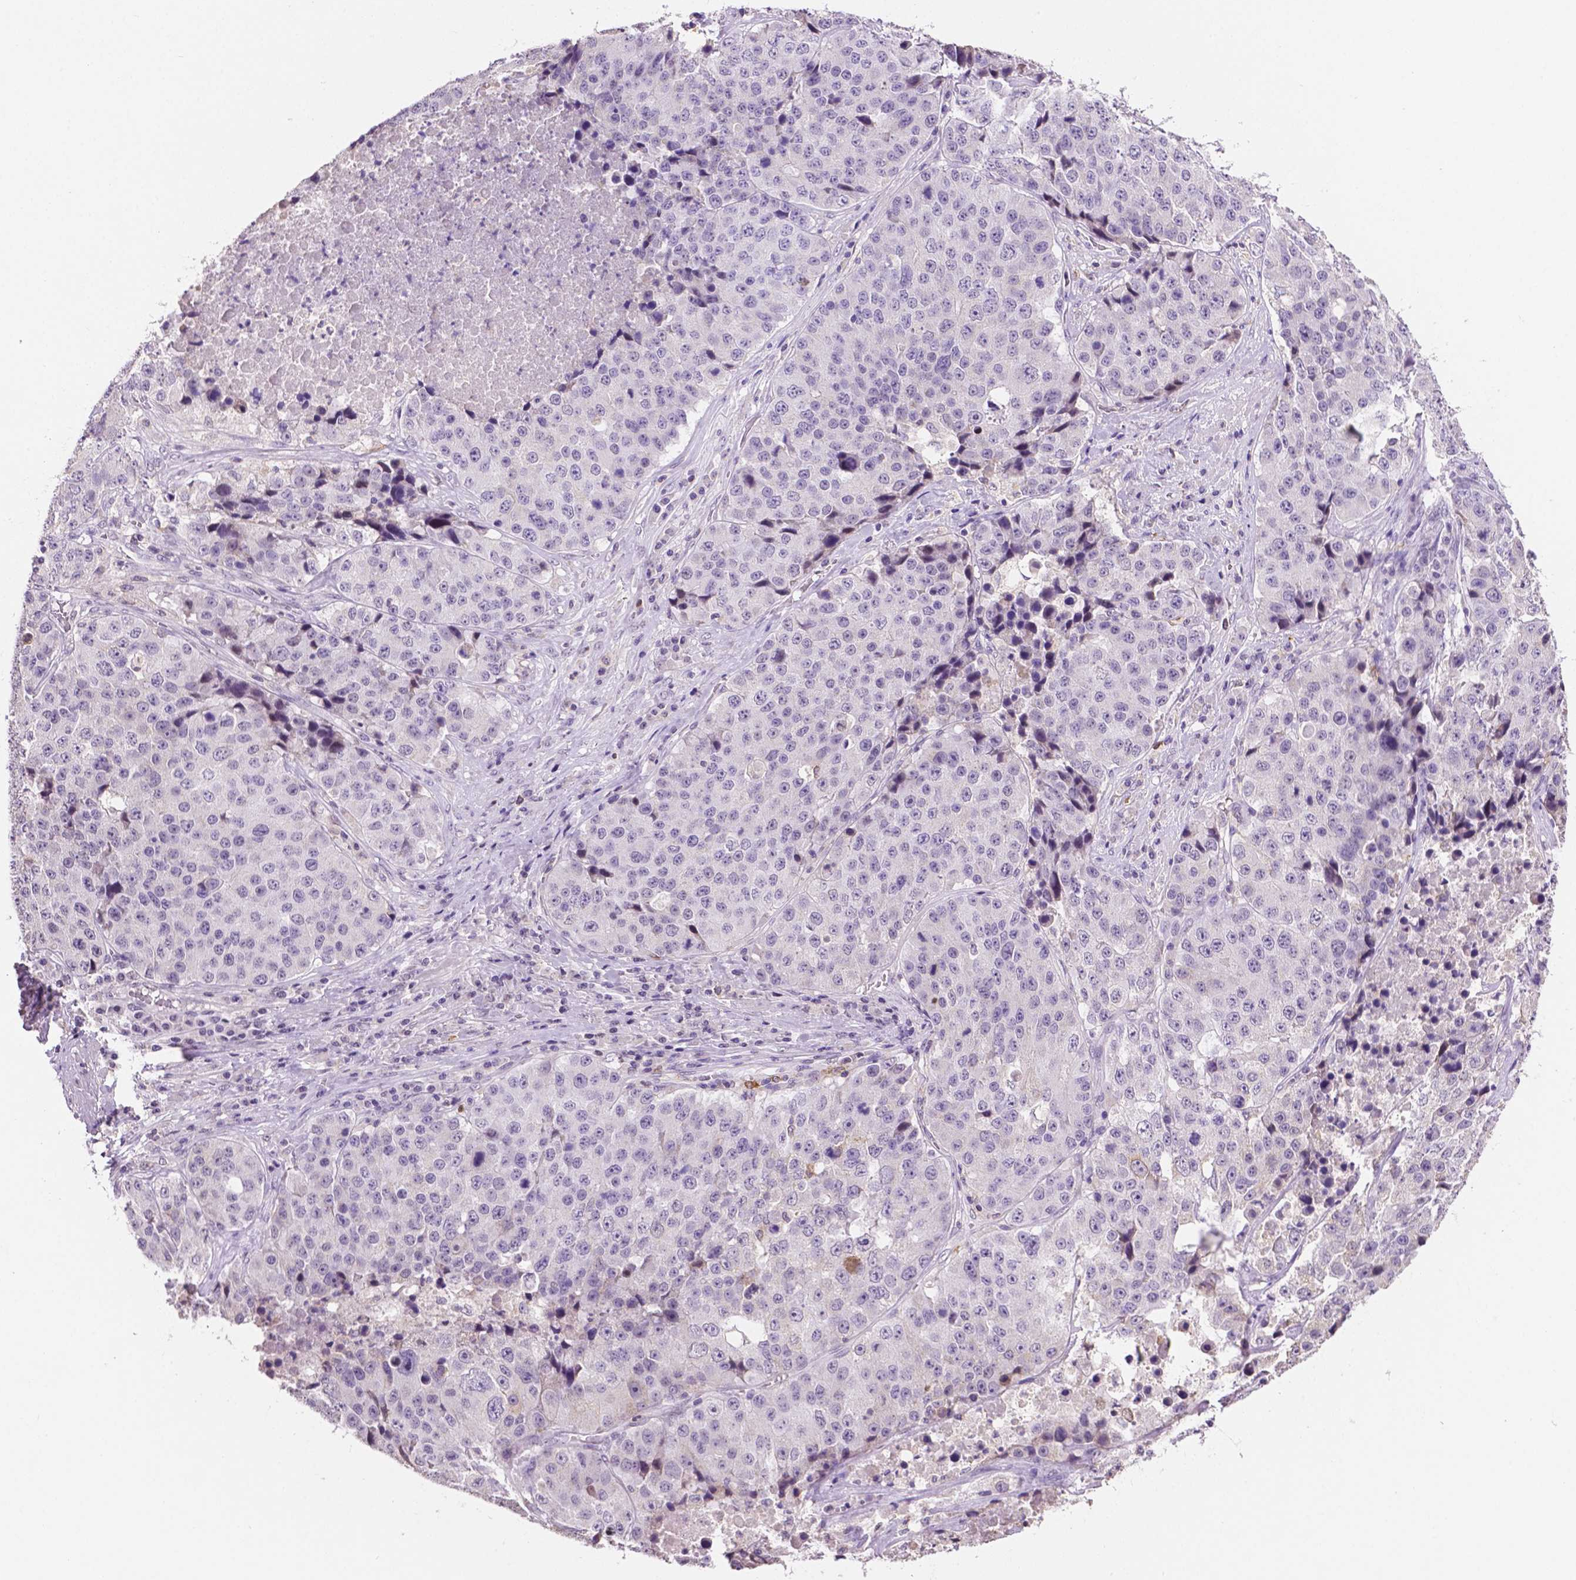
{"staining": {"intensity": "negative", "quantity": "none", "location": "none"}, "tissue": "stomach cancer", "cell_type": "Tumor cells", "image_type": "cancer", "snomed": [{"axis": "morphology", "description": "Adenocarcinoma, NOS"}, {"axis": "topography", "description": "Stomach"}], "caption": "DAB immunohistochemical staining of human stomach adenocarcinoma demonstrates no significant expression in tumor cells.", "gene": "PTPN6", "patient": {"sex": "male", "age": 71}}